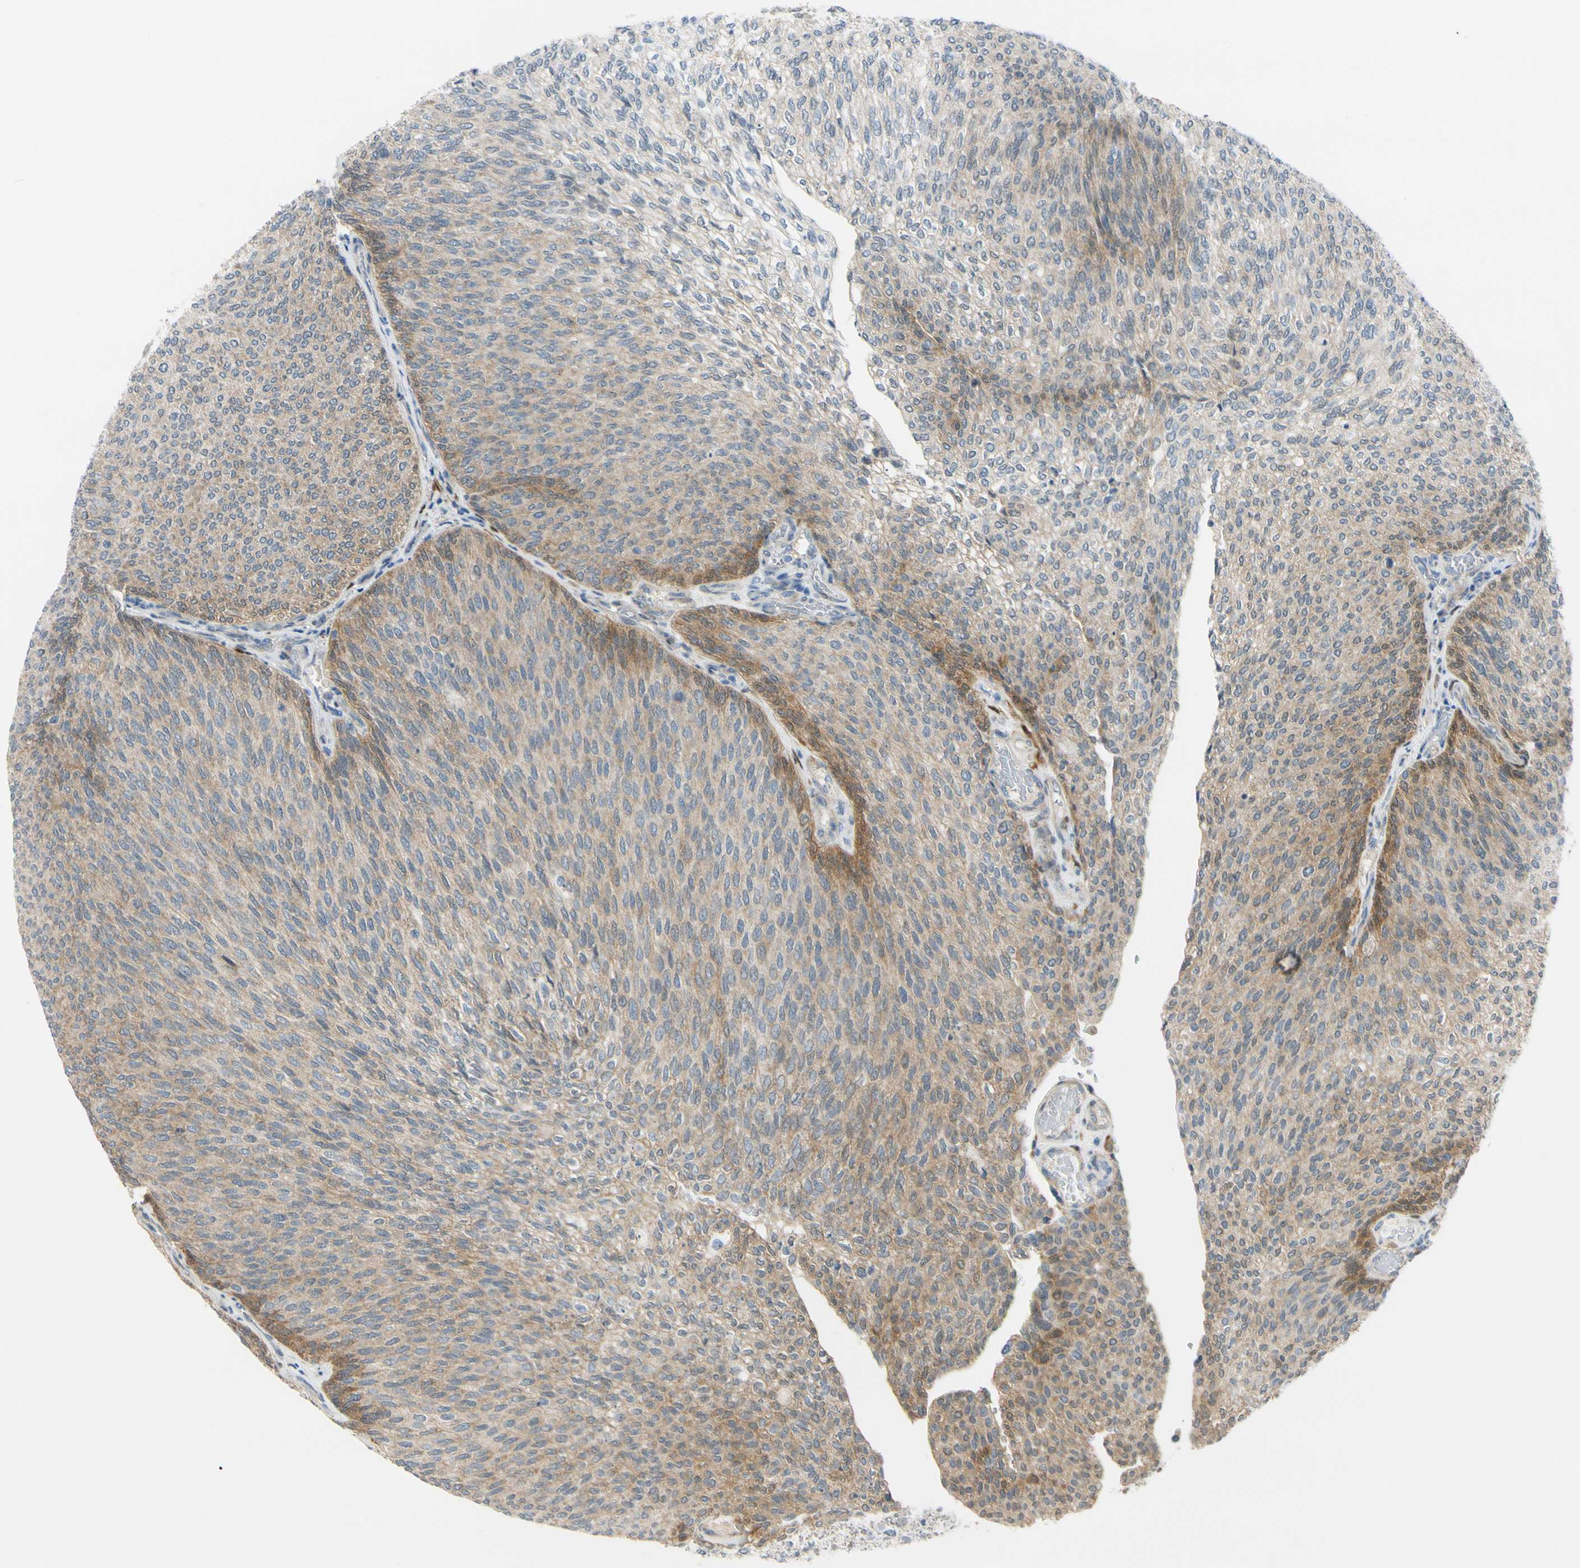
{"staining": {"intensity": "weak", "quantity": "25%-75%", "location": "cytoplasmic/membranous"}, "tissue": "urothelial cancer", "cell_type": "Tumor cells", "image_type": "cancer", "snomed": [{"axis": "morphology", "description": "Urothelial carcinoma, Low grade"}, {"axis": "topography", "description": "Urinary bladder"}], "caption": "Low-grade urothelial carcinoma stained for a protein (brown) demonstrates weak cytoplasmic/membranous positive expression in approximately 25%-75% of tumor cells.", "gene": "FHL2", "patient": {"sex": "female", "age": 79}}